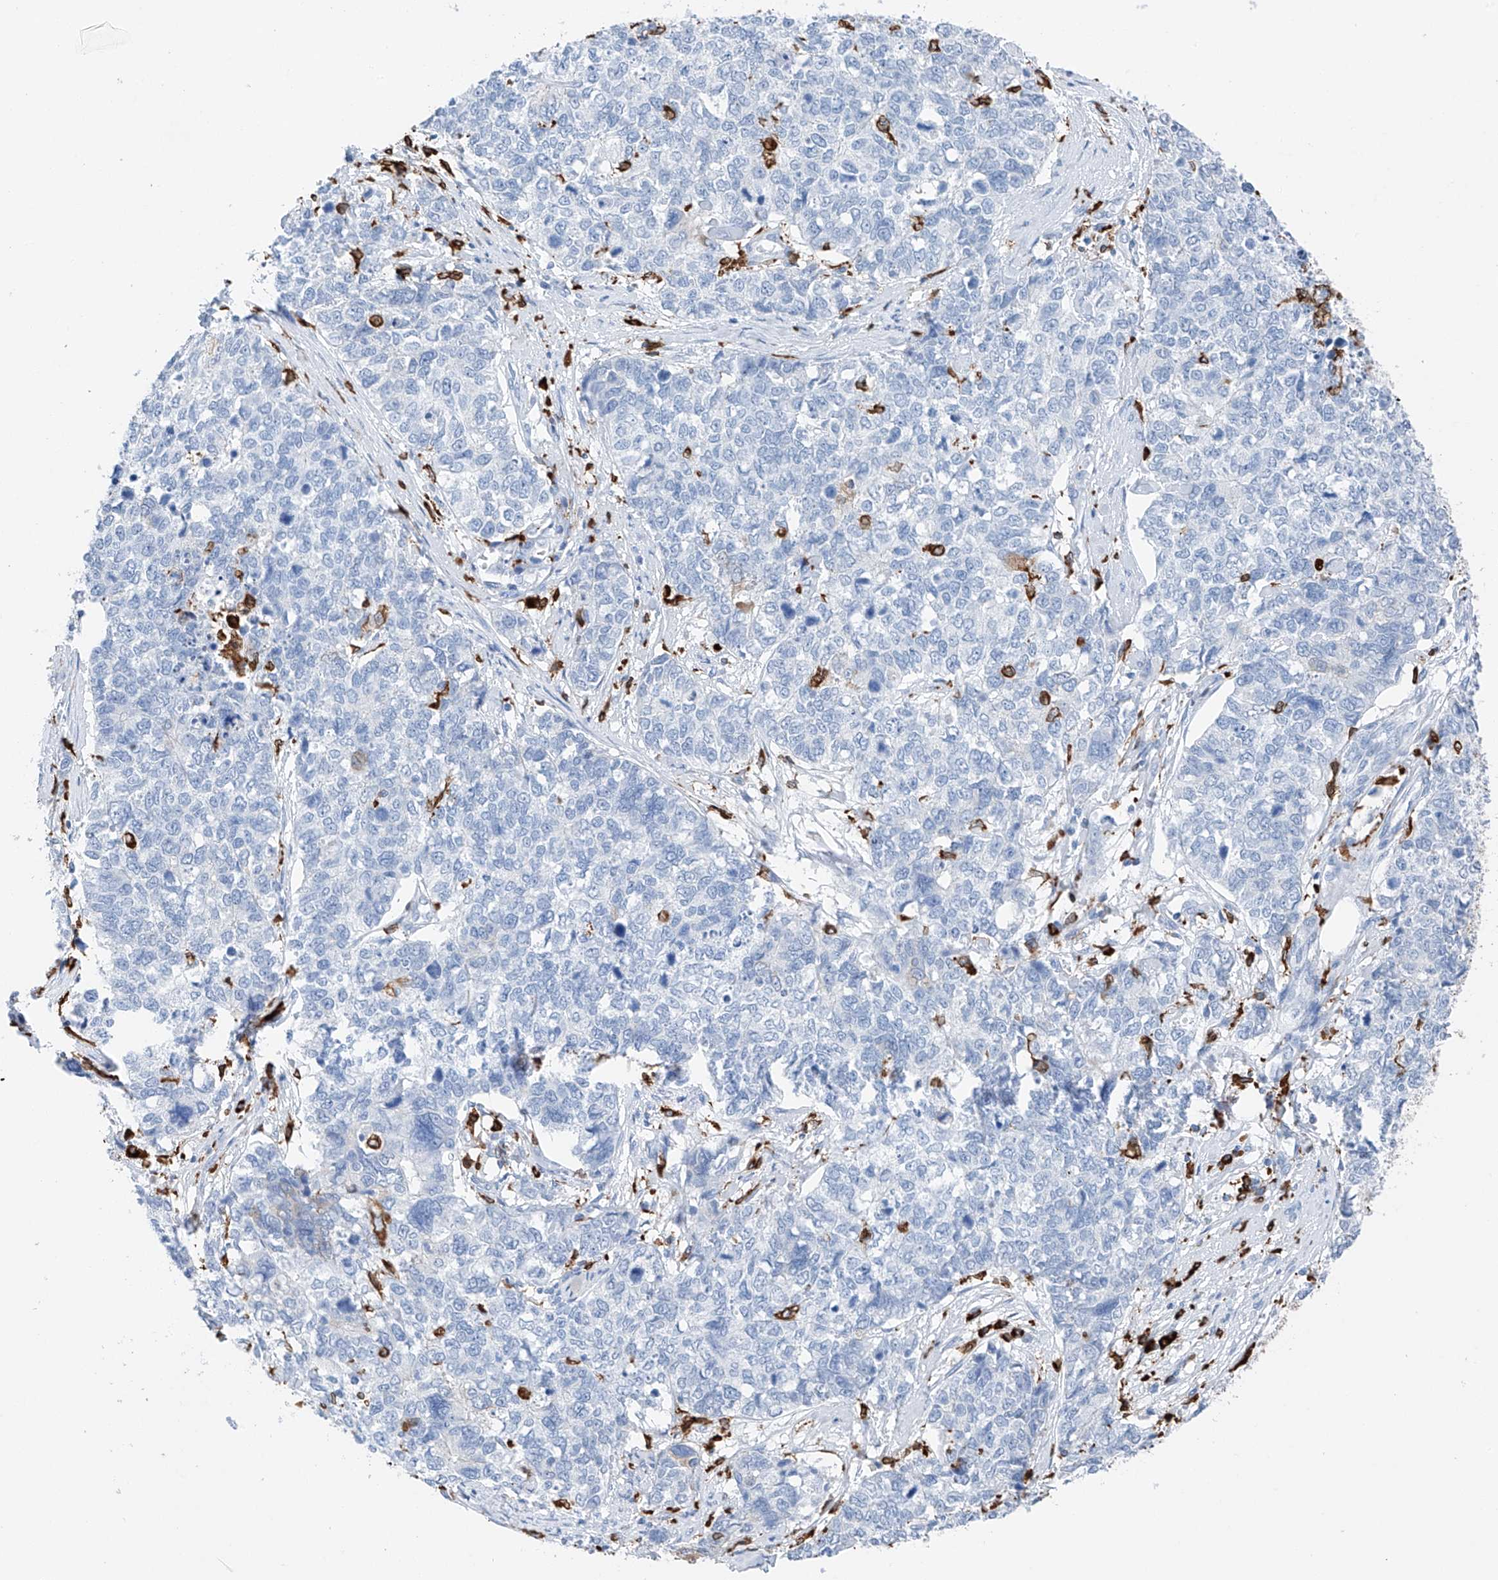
{"staining": {"intensity": "negative", "quantity": "none", "location": "none"}, "tissue": "cervical cancer", "cell_type": "Tumor cells", "image_type": "cancer", "snomed": [{"axis": "morphology", "description": "Squamous cell carcinoma, NOS"}, {"axis": "topography", "description": "Cervix"}], "caption": "The immunohistochemistry image has no significant positivity in tumor cells of cervical cancer tissue.", "gene": "TBXAS1", "patient": {"sex": "female", "age": 63}}